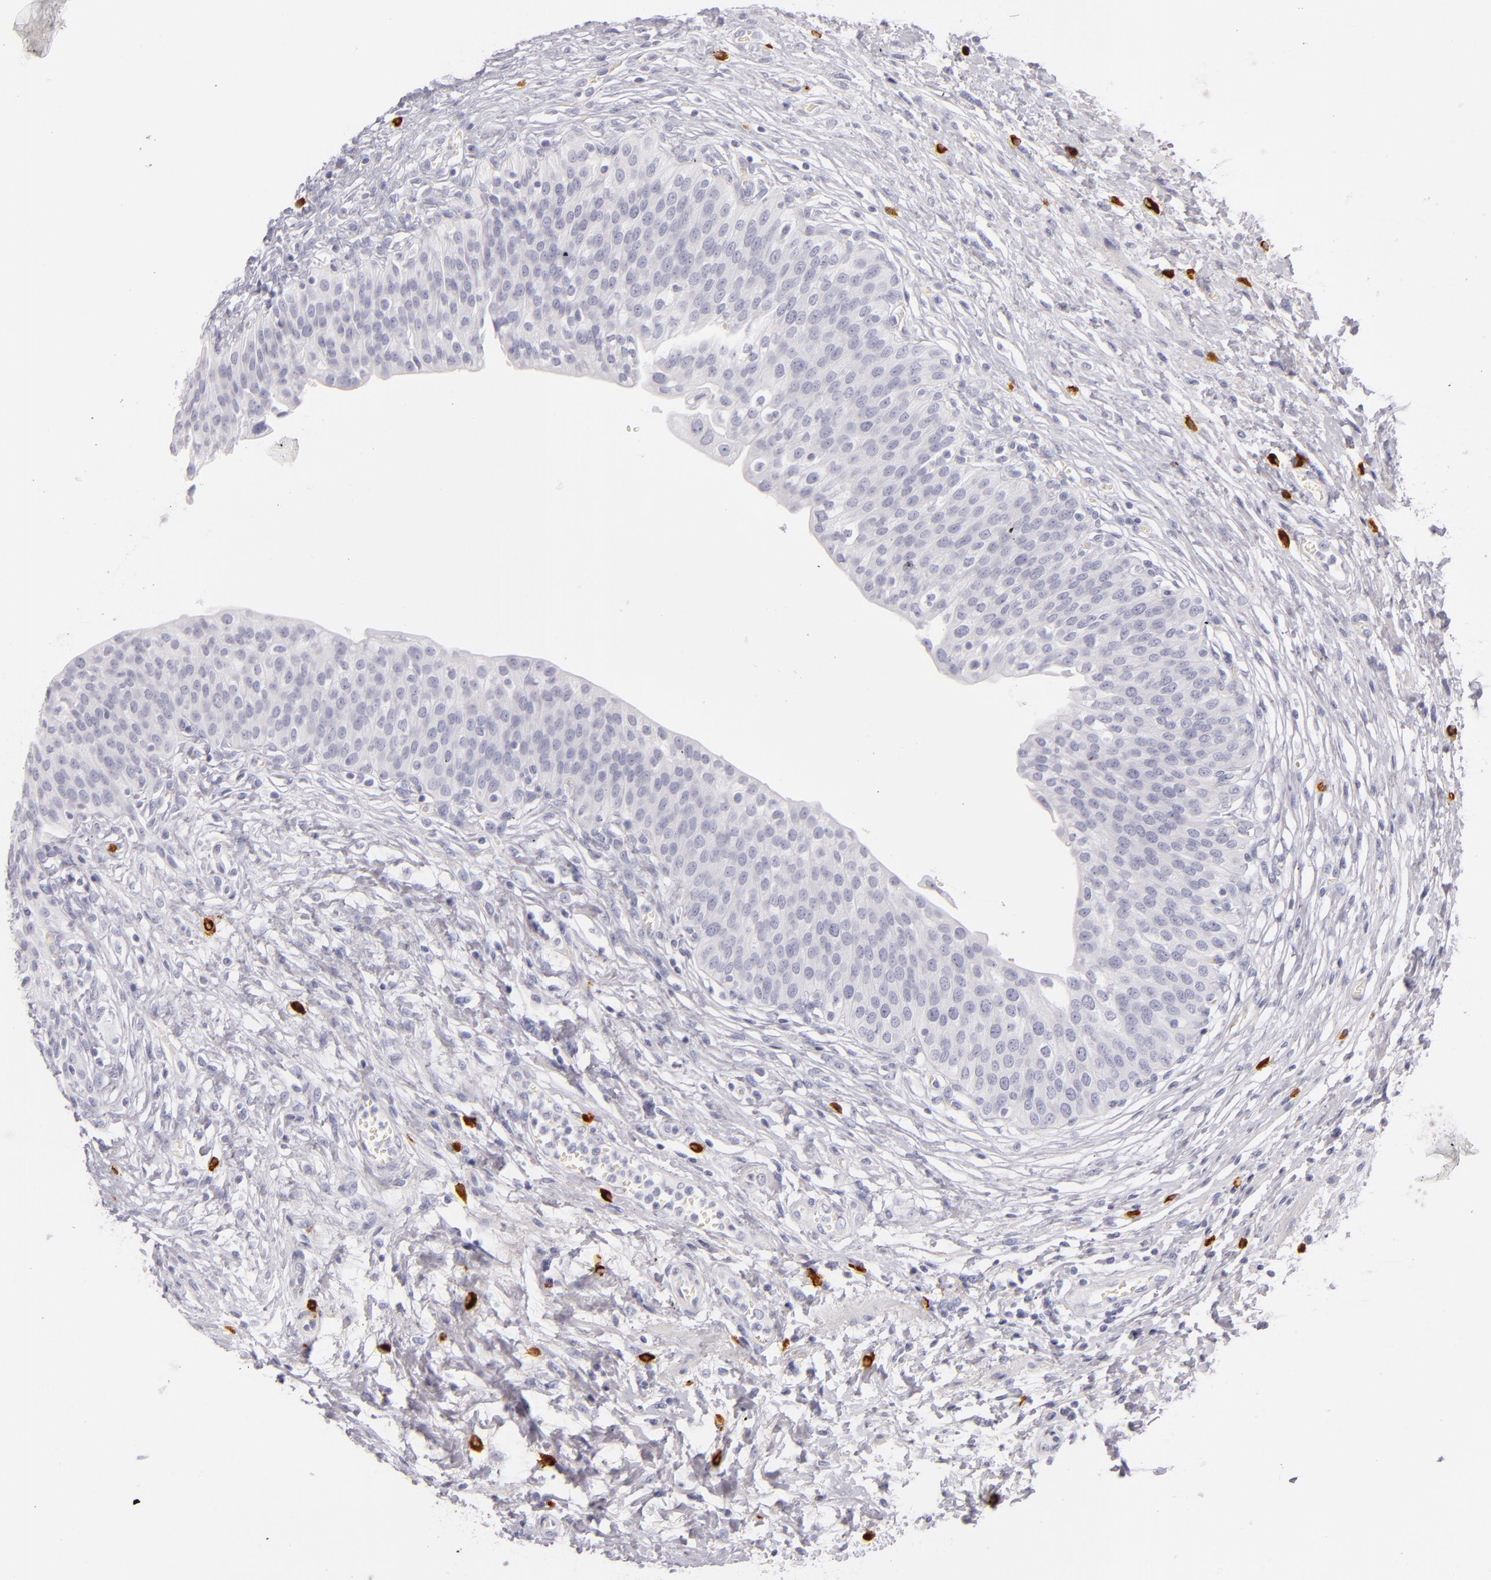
{"staining": {"intensity": "negative", "quantity": "none", "location": "none"}, "tissue": "urinary bladder", "cell_type": "Urothelial cells", "image_type": "normal", "snomed": [{"axis": "morphology", "description": "Normal tissue, NOS"}, {"axis": "topography", "description": "Smooth muscle"}, {"axis": "topography", "description": "Urinary bladder"}], "caption": "This photomicrograph is of normal urinary bladder stained with IHC to label a protein in brown with the nuclei are counter-stained blue. There is no staining in urothelial cells. (Stains: DAB immunohistochemistry (IHC) with hematoxylin counter stain, Microscopy: brightfield microscopy at high magnification).", "gene": "TPSD1", "patient": {"sex": "male", "age": 35}}